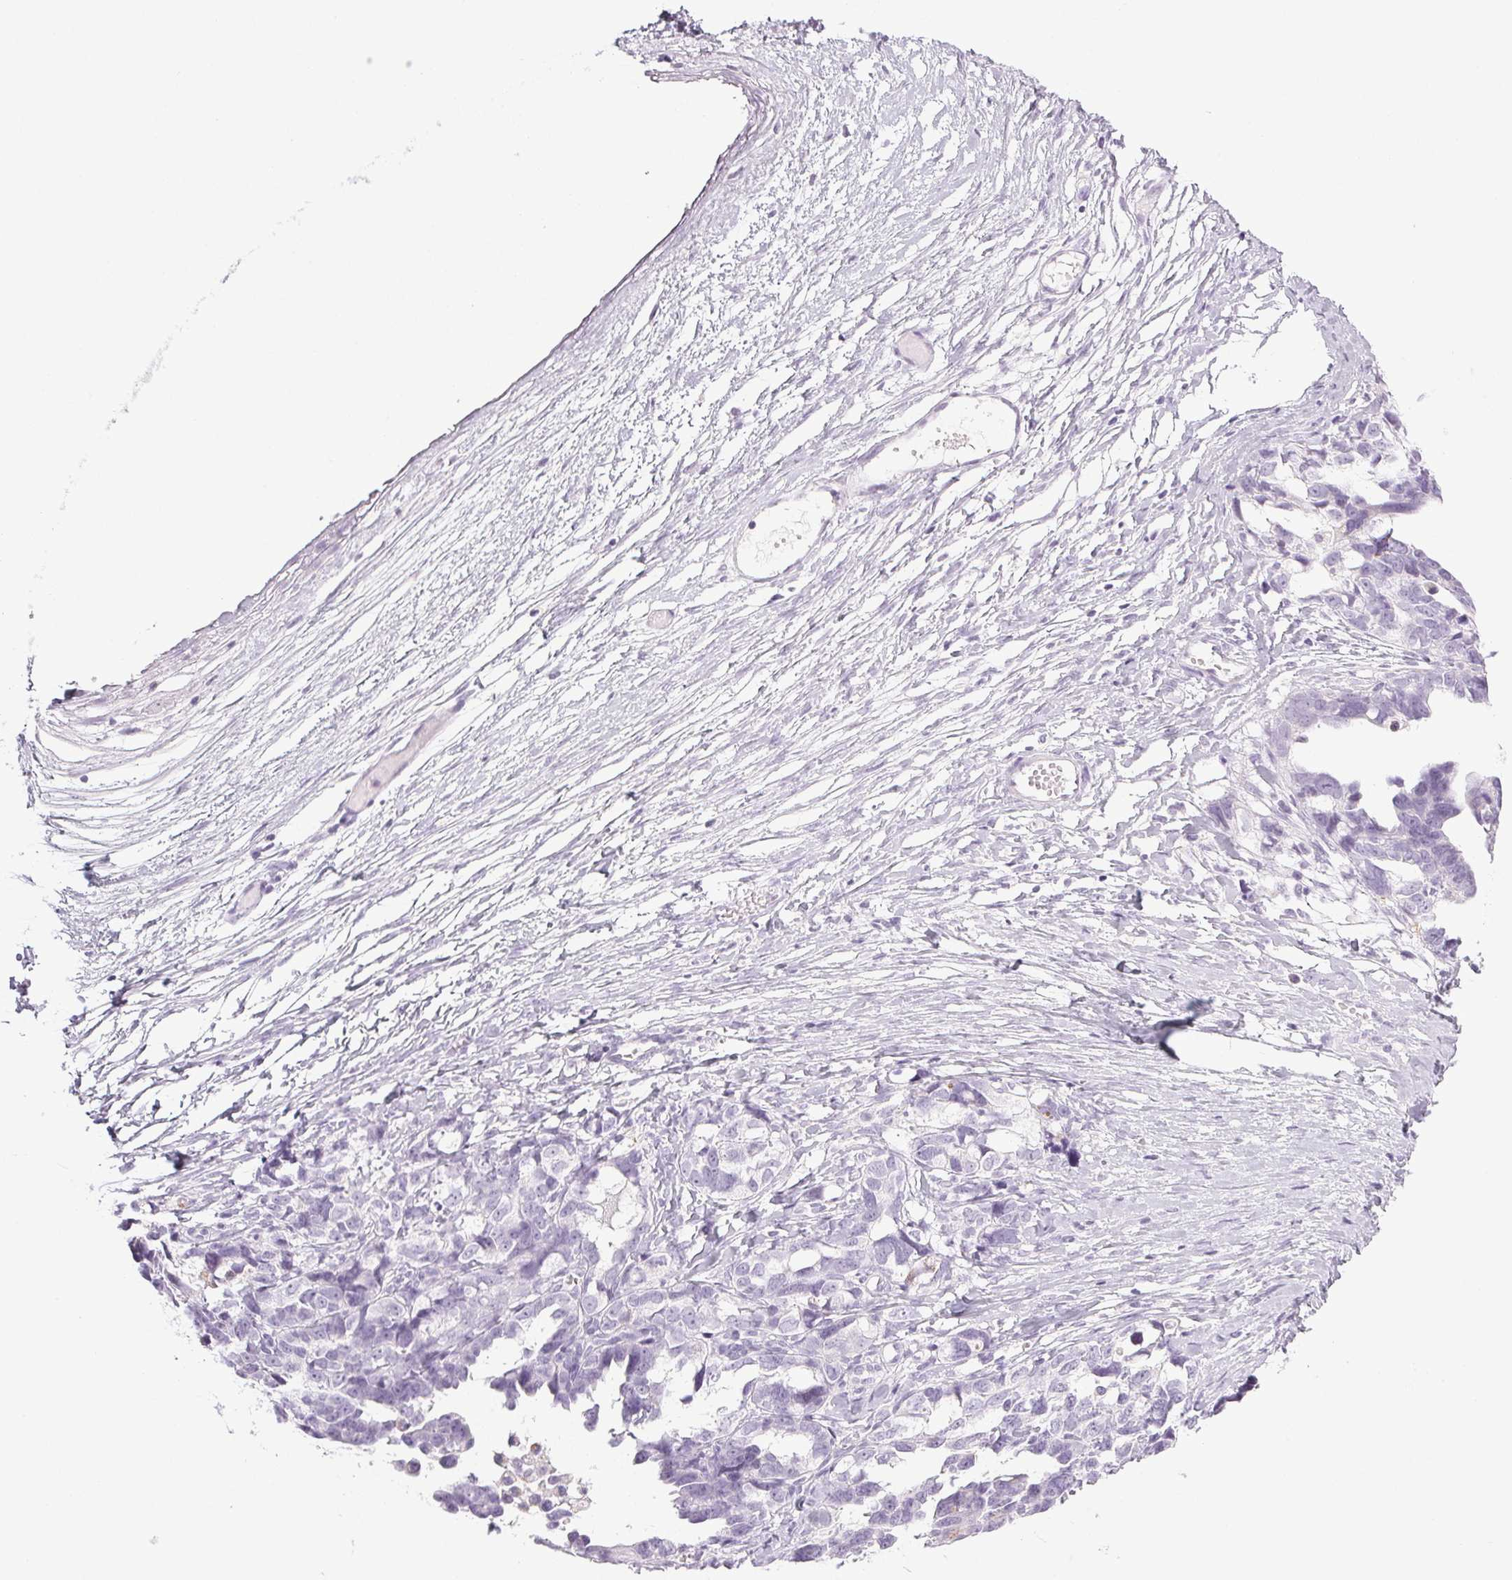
{"staining": {"intensity": "negative", "quantity": "none", "location": "none"}, "tissue": "ovarian cancer", "cell_type": "Tumor cells", "image_type": "cancer", "snomed": [{"axis": "morphology", "description": "Cystadenocarcinoma, serous, NOS"}, {"axis": "topography", "description": "Ovary"}], "caption": "This micrograph is of ovarian serous cystadenocarcinoma stained with immunohistochemistry to label a protein in brown with the nuclei are counter-stained blue. There is no positivity in tumor cells. (DAB (3,3'-diaminobenzidine) IHC, high magnification).", "gene": "COL7A1", "patient": {"sex": "female", "age": 69}}